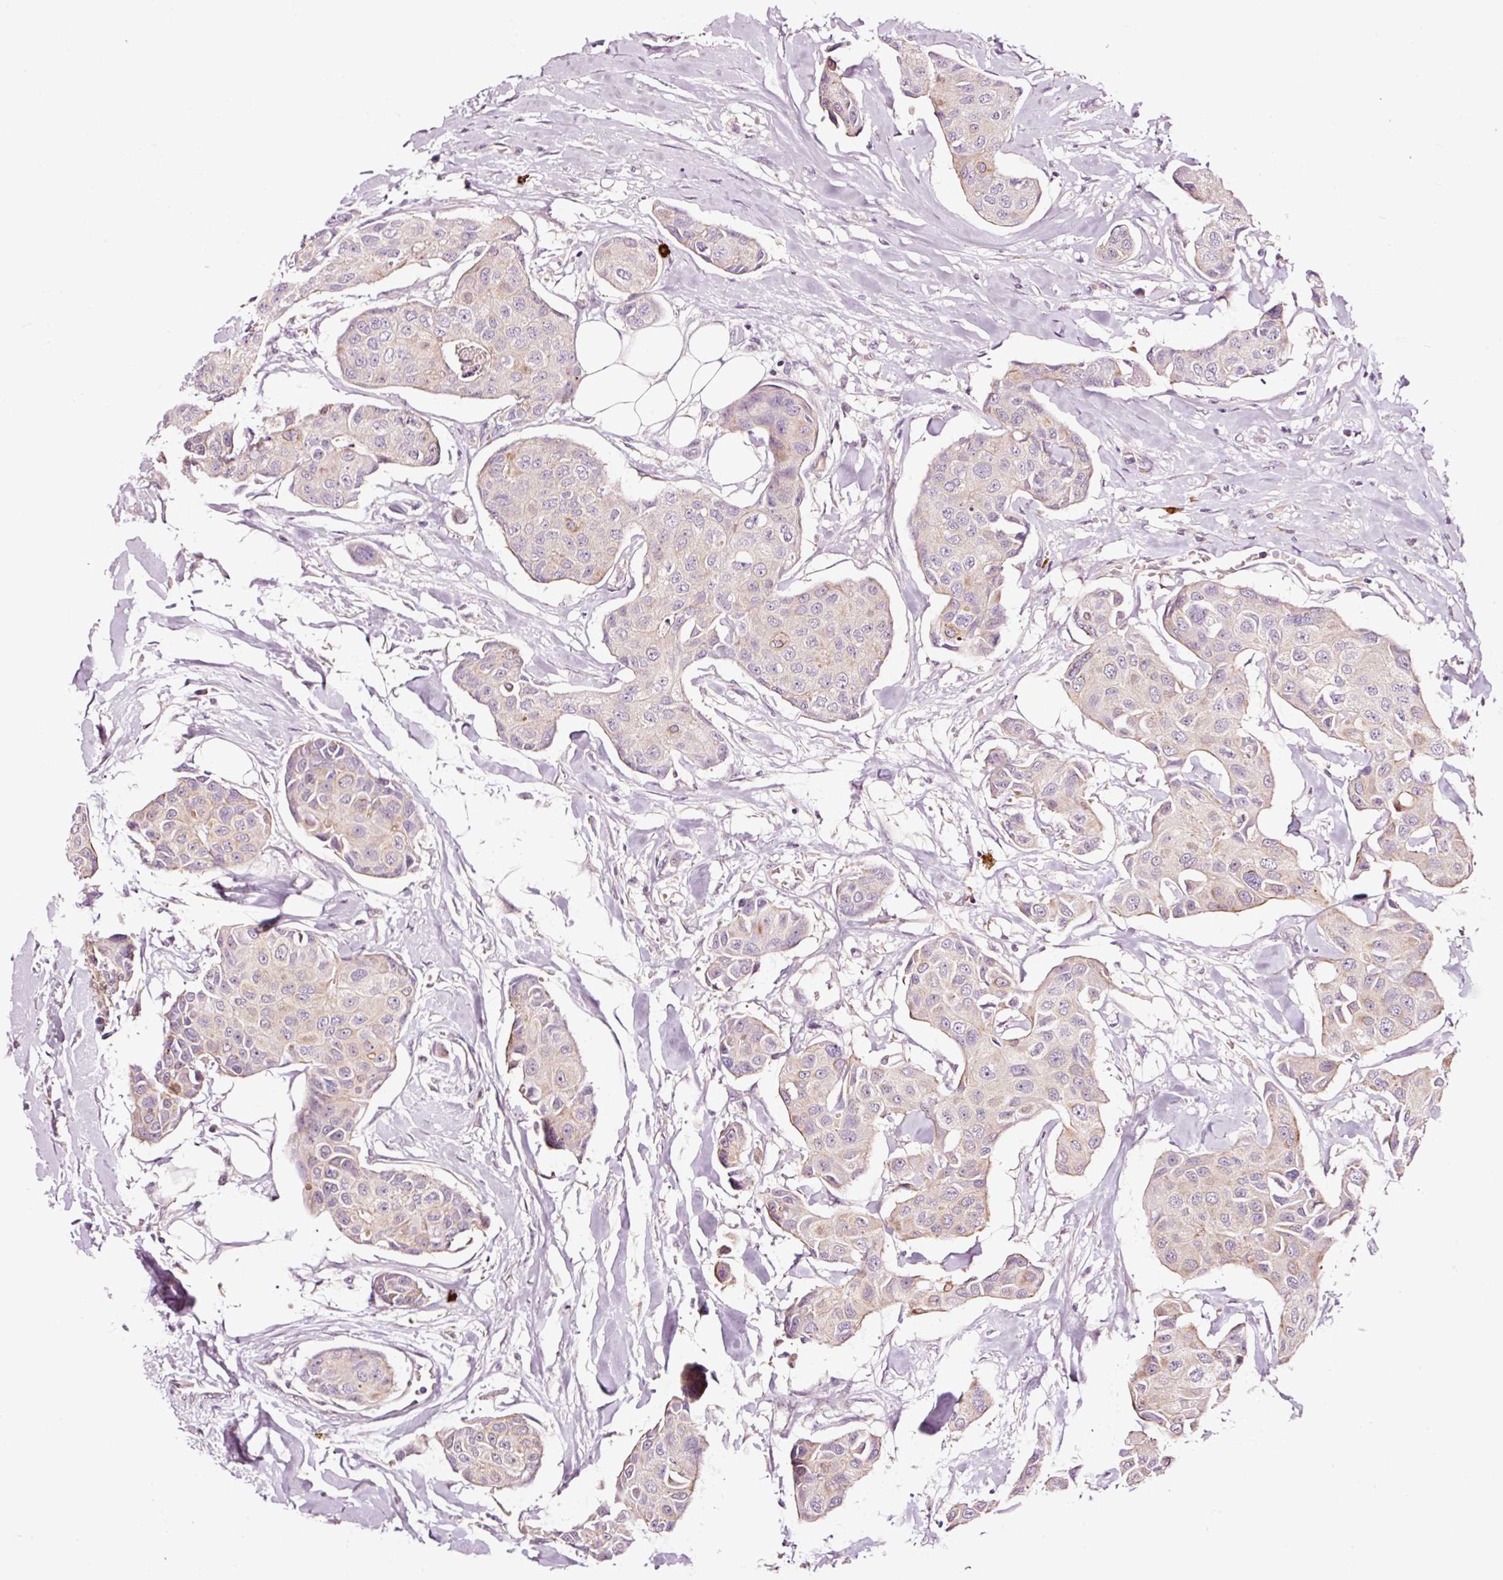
{"staining": {"intensity": "negative", "quantity": "none", "location": "none"}, "tissue": "breast cancer", "cell_type": "Tumor cells", "image_type": "cancer", "snomed": [{"axis": "morphology", "description": "Duct carcinoma"}, {"axis": "topography", "description": "Breast"}, {"axis": "topography", "description": "Lymph node"}], "caption": "Immunohistochemical staining of breast infiltrating ductal carcinoma exhibits no significant expression in tumor cells.", "gene": "UTP14A", "patient": {"sex": "female", "age": 80}}